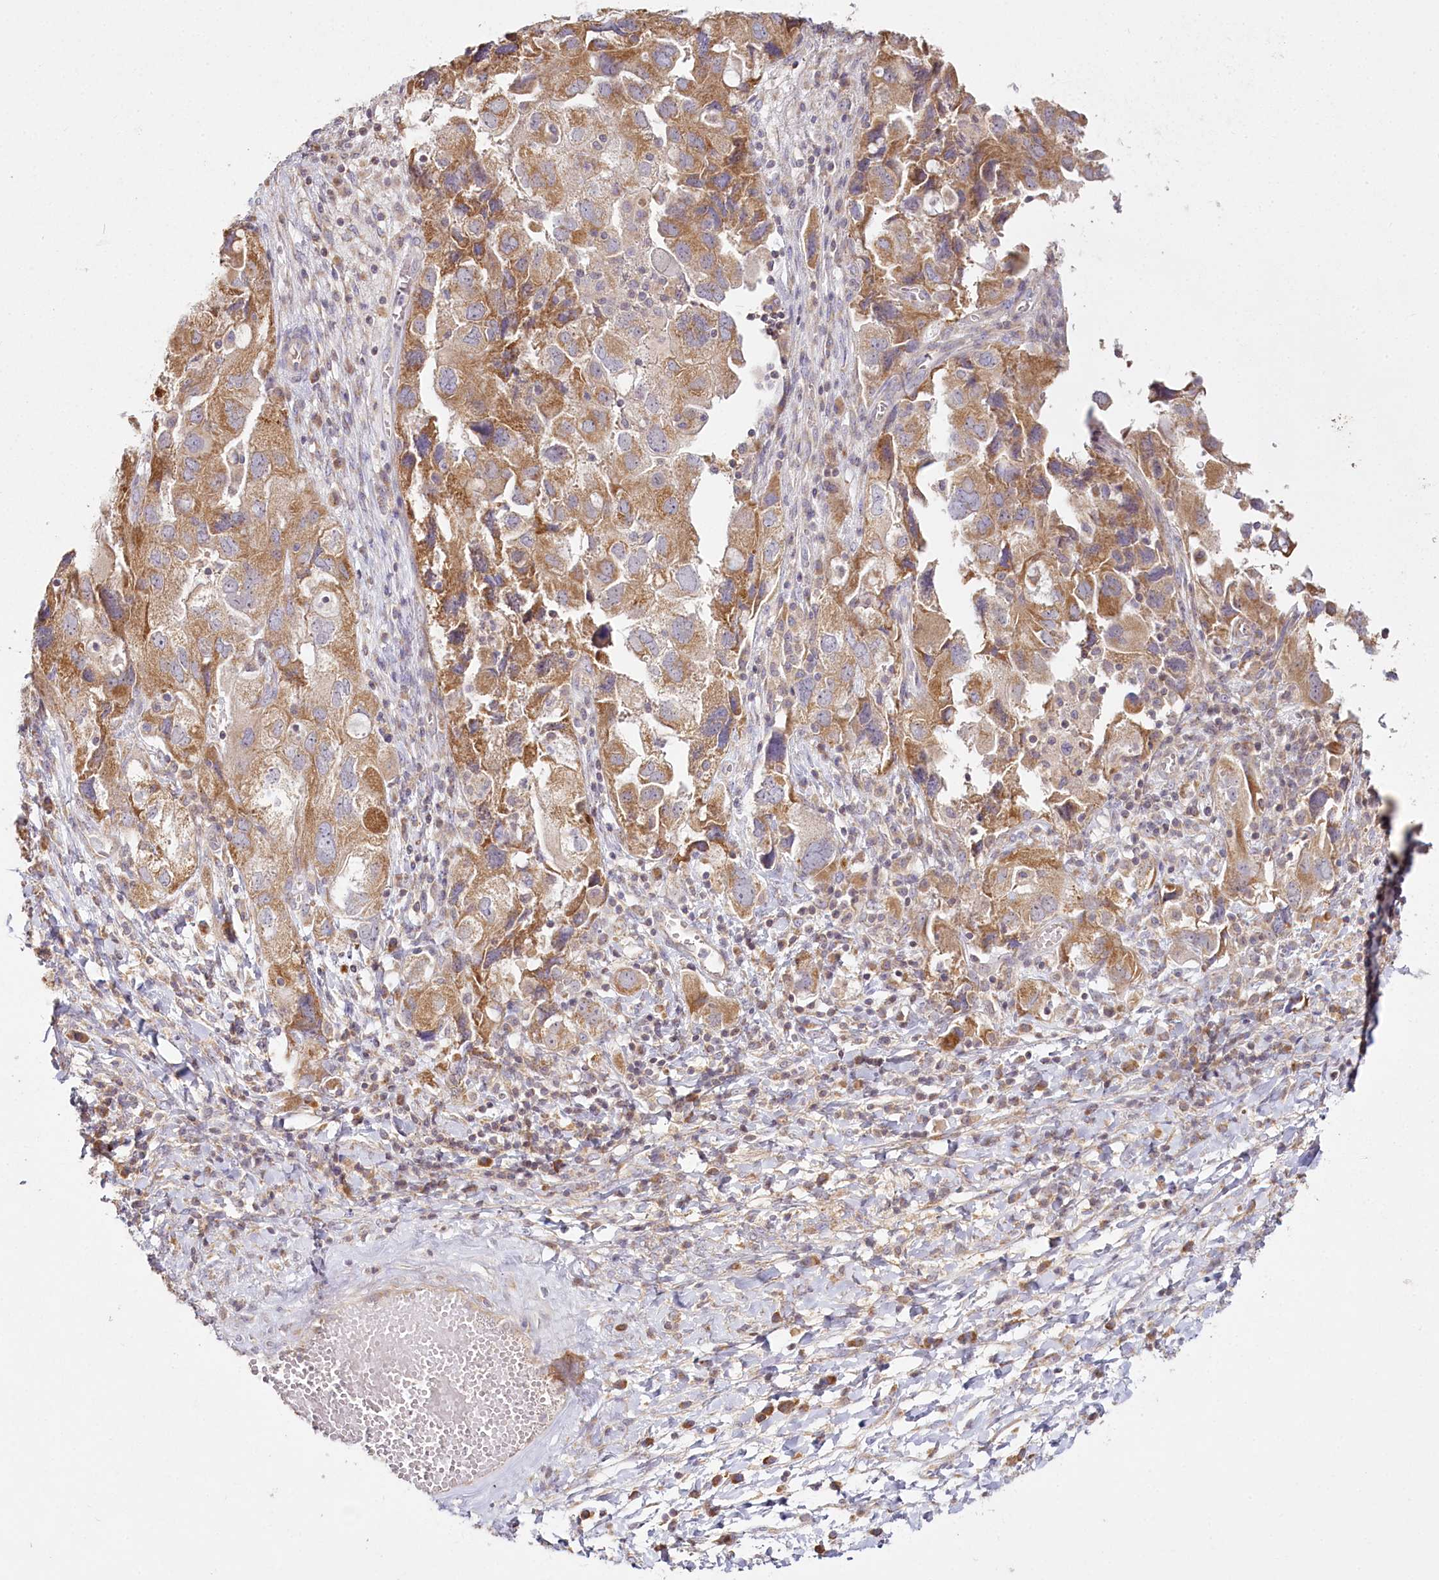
{"staining": {"intensity": "moderate", "quantity": ">75%", "location": "cytoplasmic/membranous"}, "tissue": "ovarian cancer", "cell_type": "Tumor cells", "image_type": "cancer", "snomed": [{"axis": "morphology", "description": "Carcinoma, NOS"}, {"axis": "morphology", "description": "Cystadenocarcinoma, serous, NOS"}, {"axis": "topography", "description": "Ovary"}], "caption": "Immunohistochemical staining of human ovarian cancer shows medium levels of moderate cytoplasmic/membranous positivity in about >75% of tumor cells. The staining was performed using DAB to visualize the protein expression in brown, while the nuclei were stained in blue with hematoxylin (Magnification: 20x).", "gene": "ACOX2", "patient": {"sex": "female", "age": 69}}